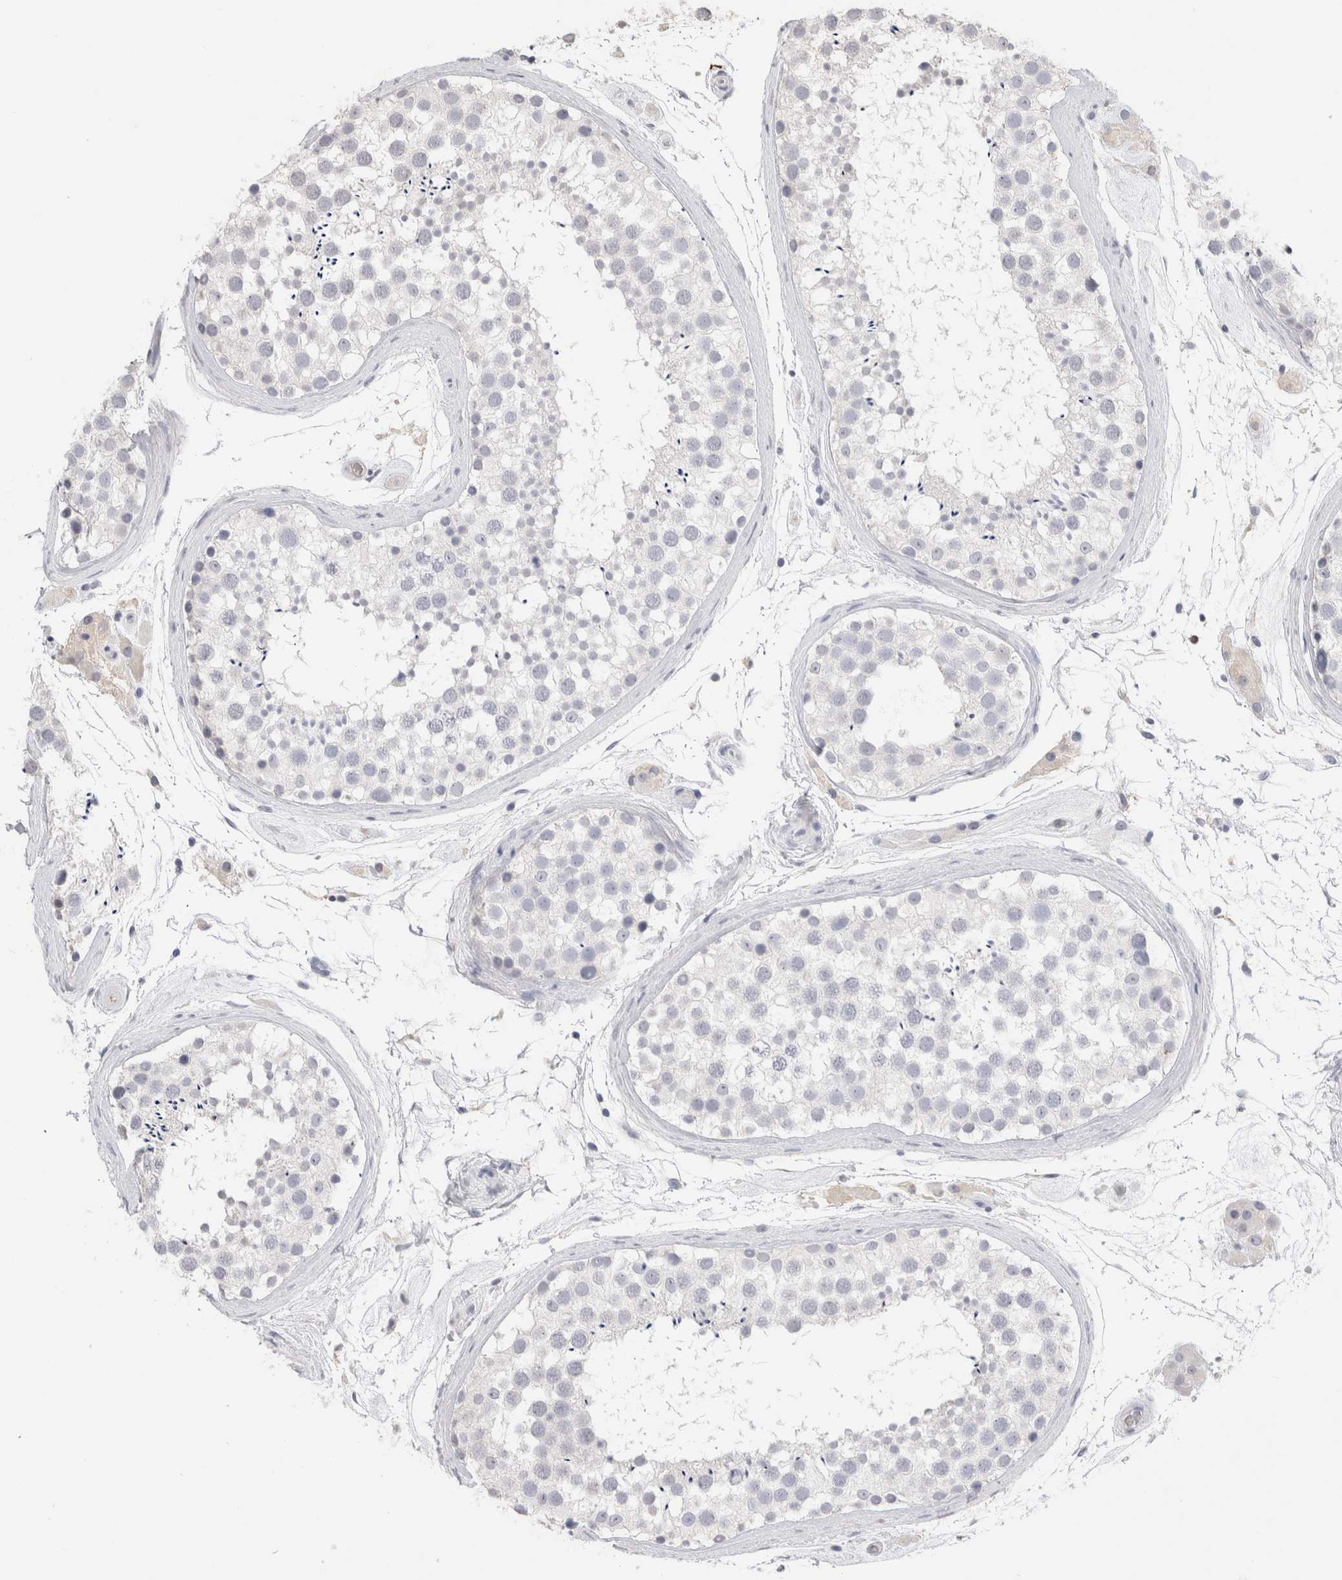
{"staining": {"intensity": "negative", "quantity": "none", "location": "none"}, "tissue": "testis", "cell_type": "Cells in seminiferous ducts", "image_type": "normal", "snomed": [{"axis": "morphology", "description": "Normal tissue, NOS"}, {"axis": "topography", "description": "Testis"}], "caption": "DAB immunohistochemical staining of unremarkable testis demonstrates no significant positivity in cells in seminiferous ducts. (Stains: DAB (3,3'-diaminobenzidine) immunohistochemistry (IHC) with hematoxylin counter stain, Microscopy: brightfield microscopy at high magnification).", "gene": "LAMP3", "patient": {"sex": "male", "age": 46}}